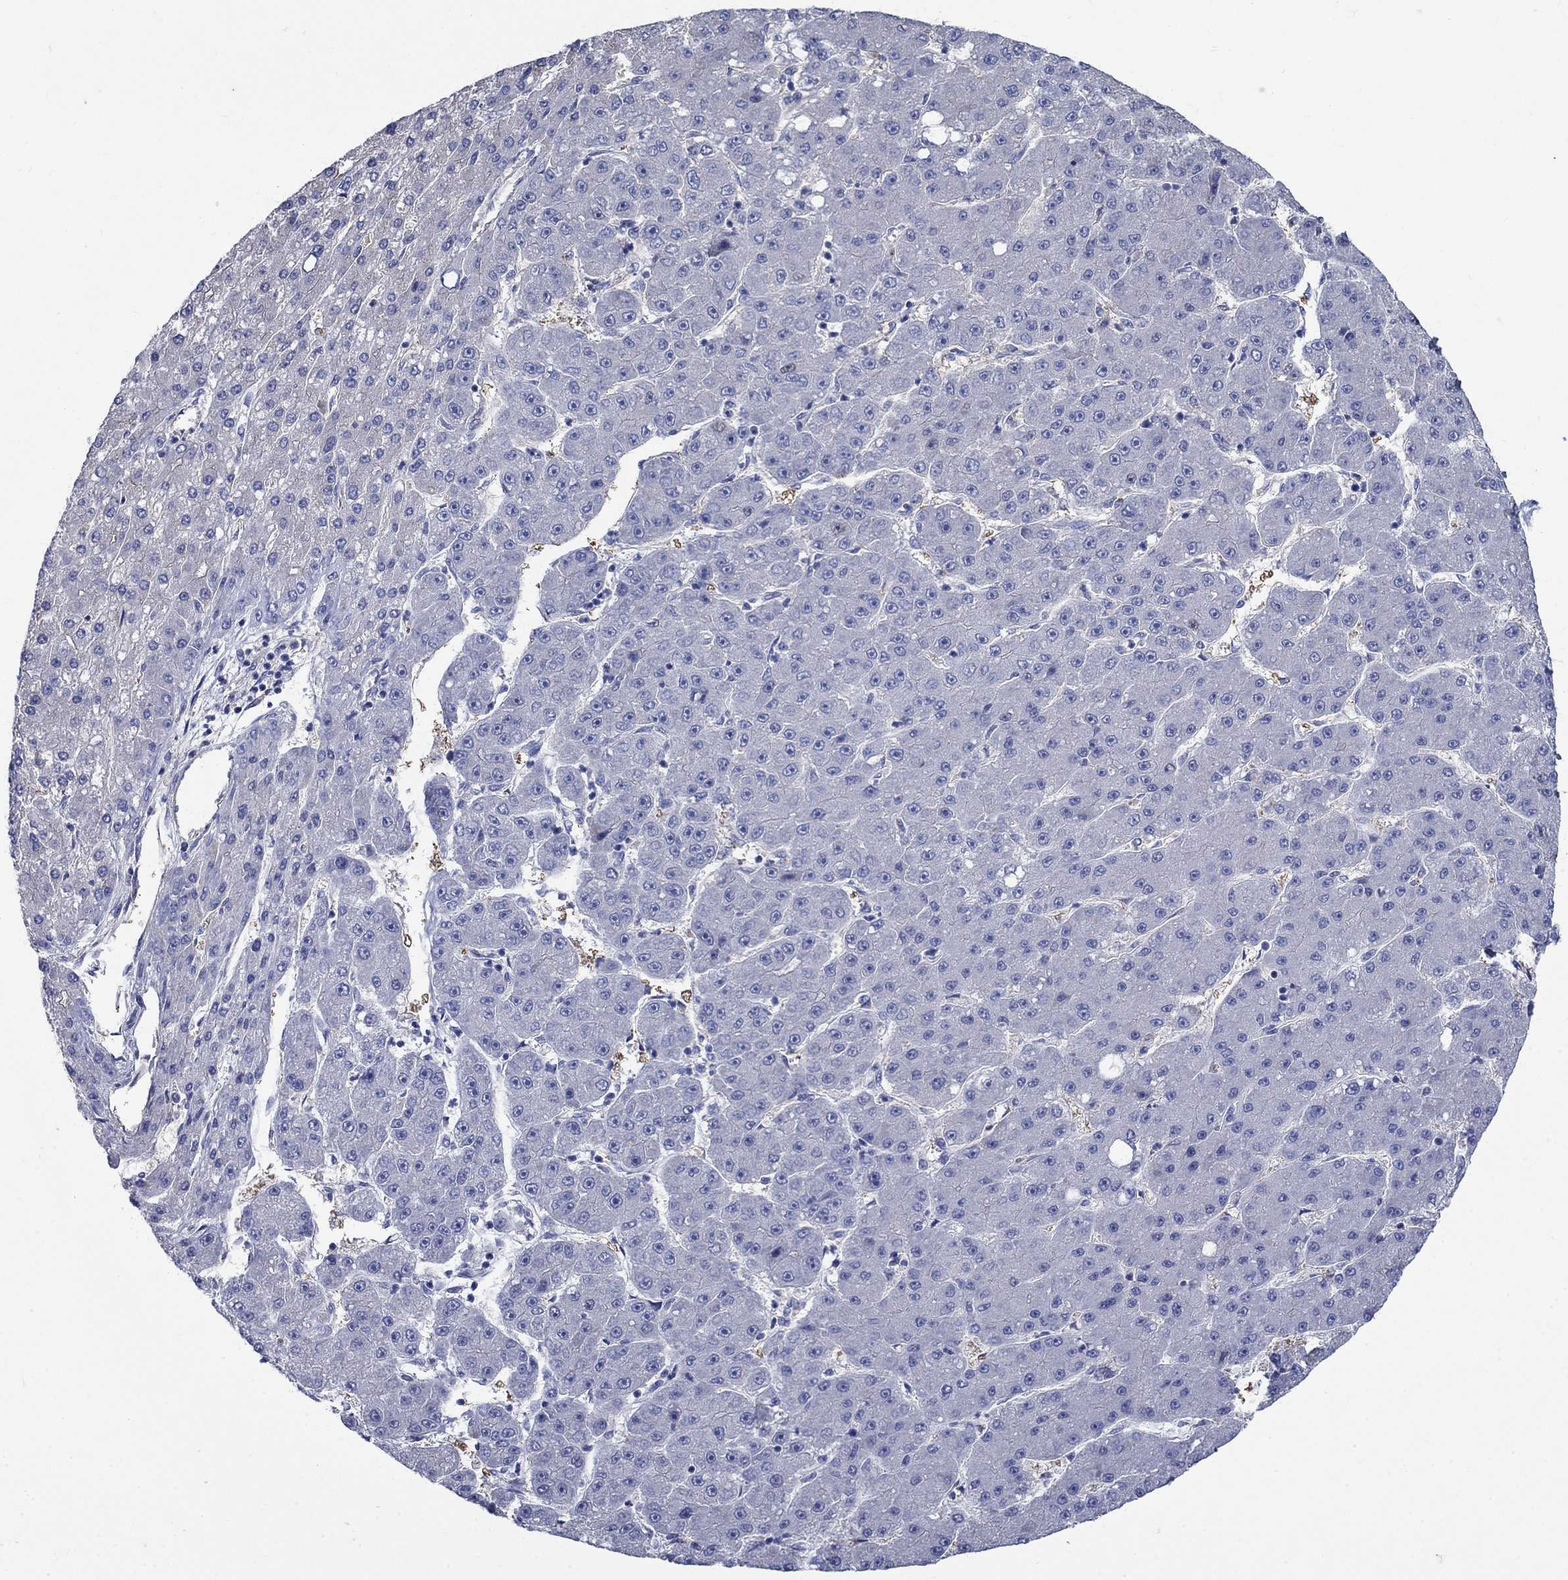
{"staining": {"intensity": "negative", "quantity": "none", "location": "none"}, "tissue": "liver cancer", "cell_type": "Tumor cells", "image_type": "cancer", "snomed": [{"axis": "morphology", "description": "Carcinoma, Hepatocellular, NOS"}, {"axis": "topography", "description": "Liver"}], "caption": "This is an IHC micrograph of human hepatocellular carcinoma (liver). There is no staining in tumor cells.", "gene": "FLNC", "patient": {"sex": "male", "age": 67}}